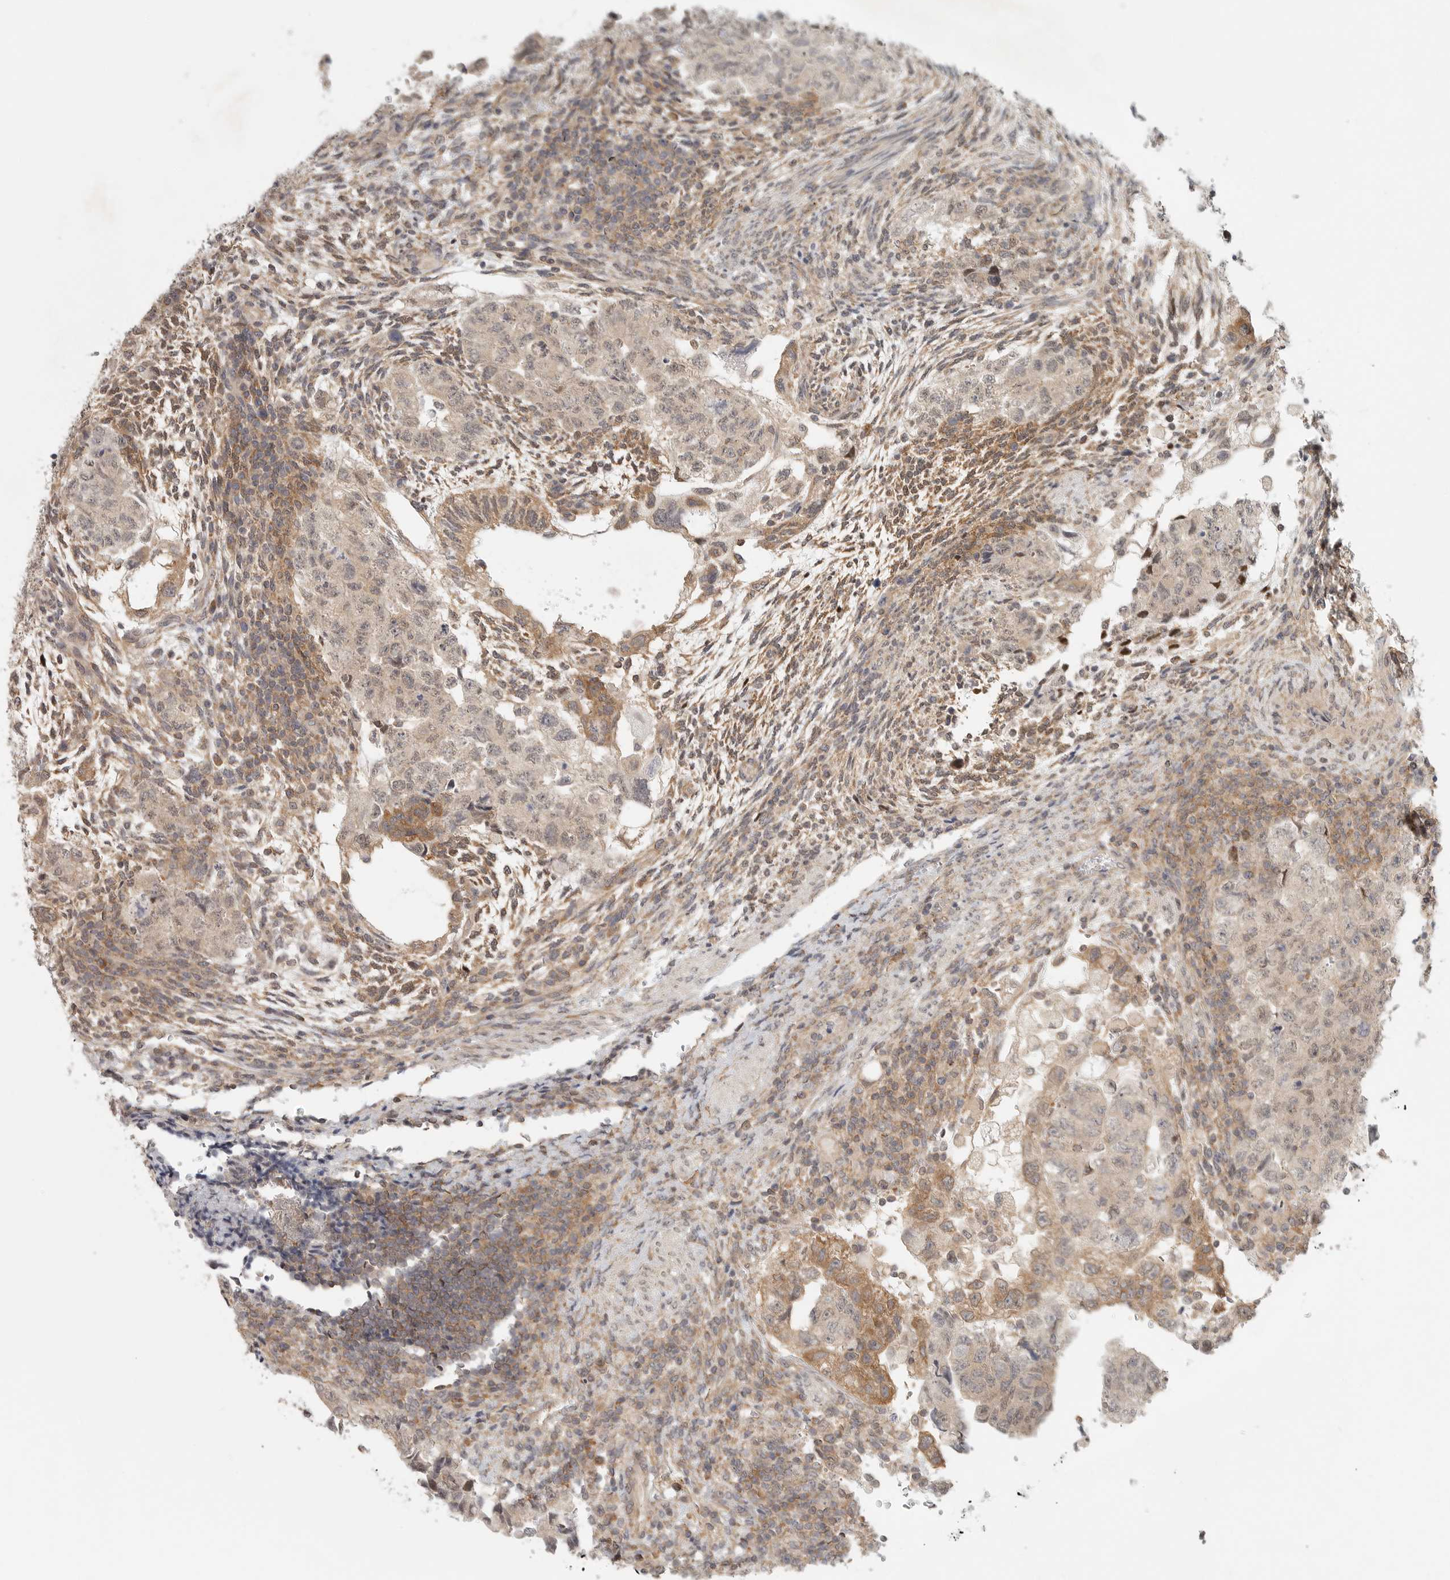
{"staining": {"intensity": "moderate", "quantity": "<25%", "location": "cytoplasmic/membranous"}, "tissue": "testis cancer", "cell_type": "Tumor cells", "image_type": "cancer", "snomed": [{"axis": "morphology", "description": "Normal tissue, NOS"}, {"axis": "morphology", "description": "Carcinoma, Embryonal, NOS"}, {"axis": "topography", "description": "Testis"}], "caption": "Immunohistochemistry (IHC) staining of testis cancer, which shows low levels of moderate cytoplasmic/membranous staining in approximately <25% of tumor cells indicating moderate cytoplasmic/membranous protein expression. The staining was performed using DAB (brown) for protein detection and nuclei were counterstained in hematoxylin (blue).", "gene": "HDAC6", "patient": {"sex": "male", "age": 36}}